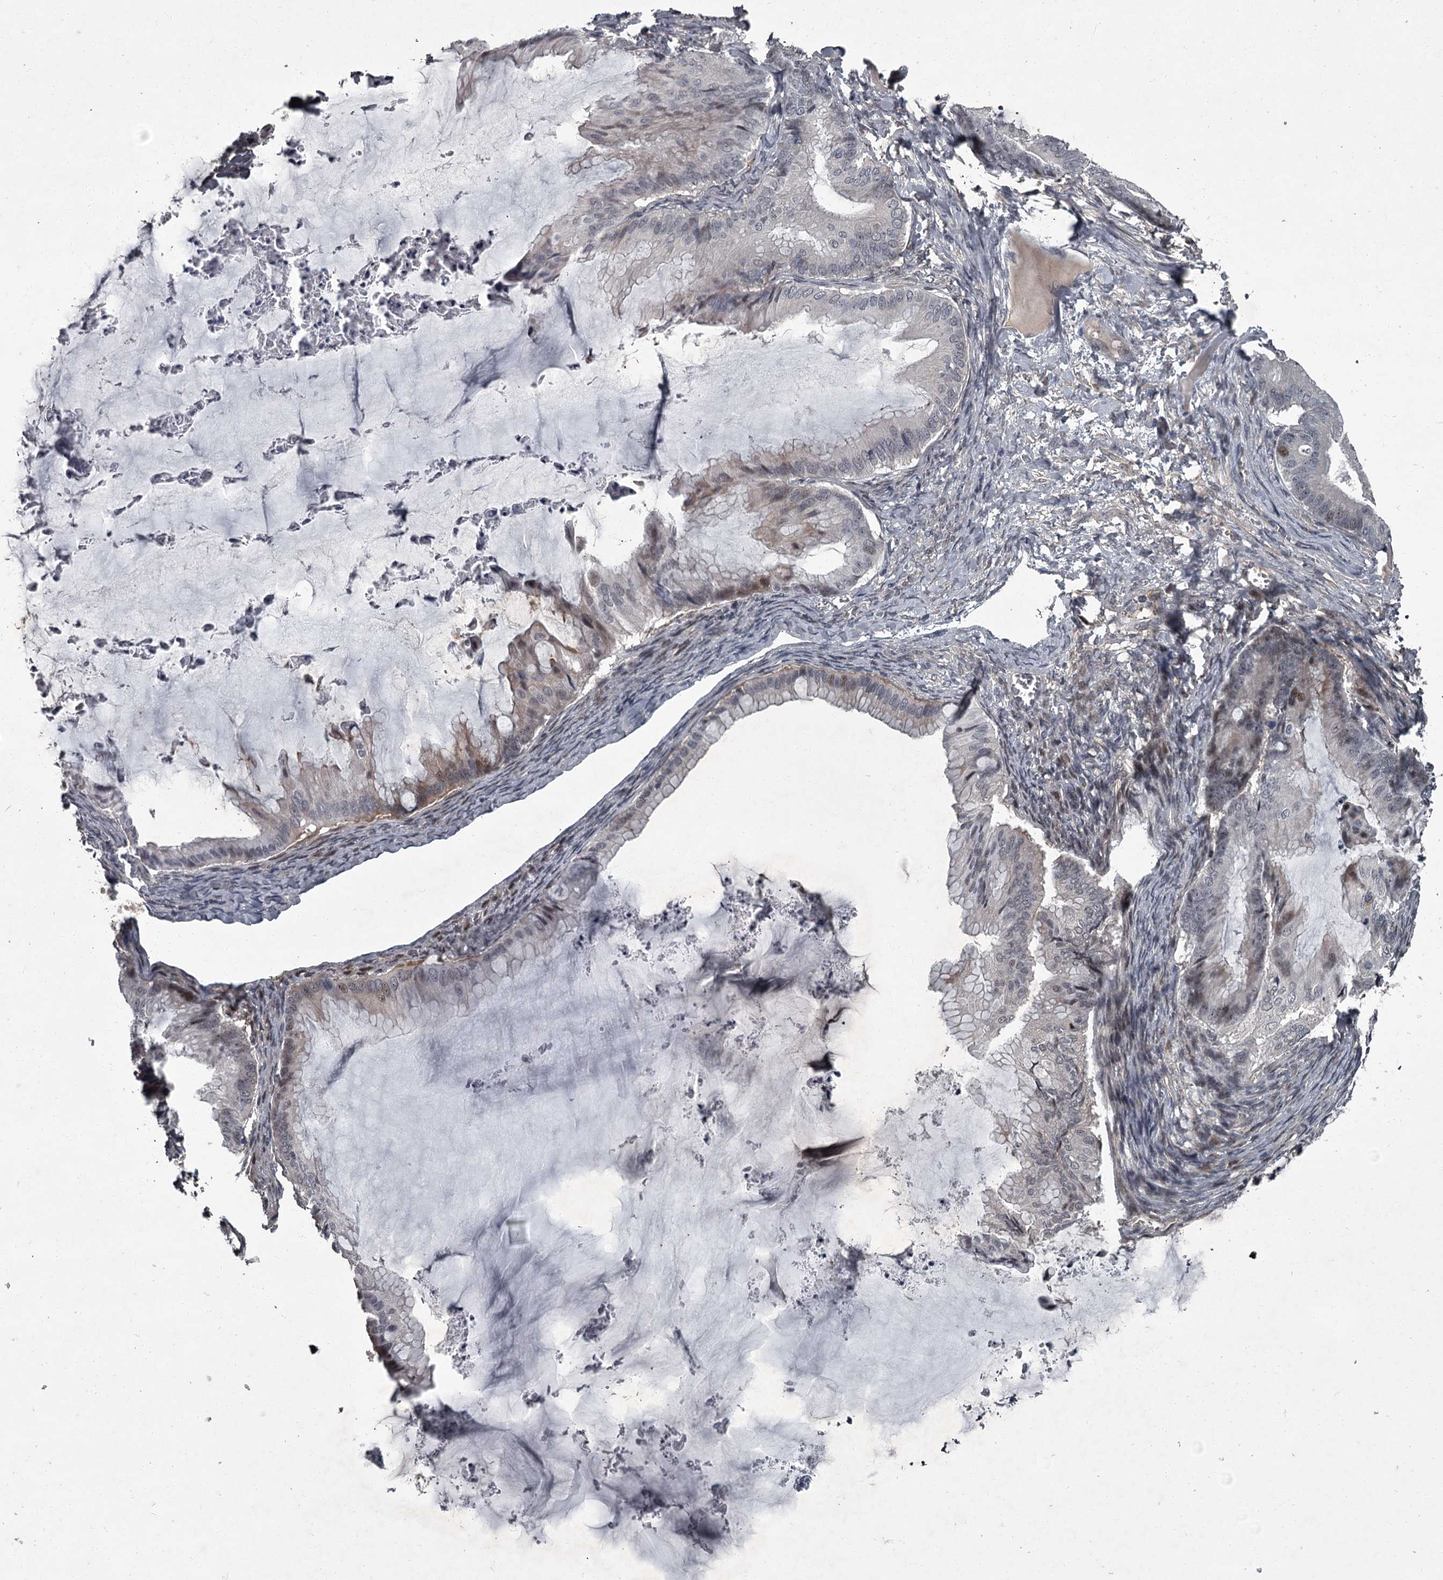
{"staining": {"intensity": "weak", "quantity": "<25%", "location": "cytoplasmic/membranous,nuclear"}, "tissue": "ovarian cancer", "cell_type": "Tumor cells", "image_type": "cancer", "snomed": [{"axis": "morphology", "description": "Cystadenocarcinoma, mucinous, NOS"}, {"axis": "topography", "description": "Ovary"}], "caption": "A micrograph of ovarian cancer stained for a protein demonstrates no brown staining in tumor cells.", "gene": "FLVCR2", "patient": {"sex": "female", "age": 71}}